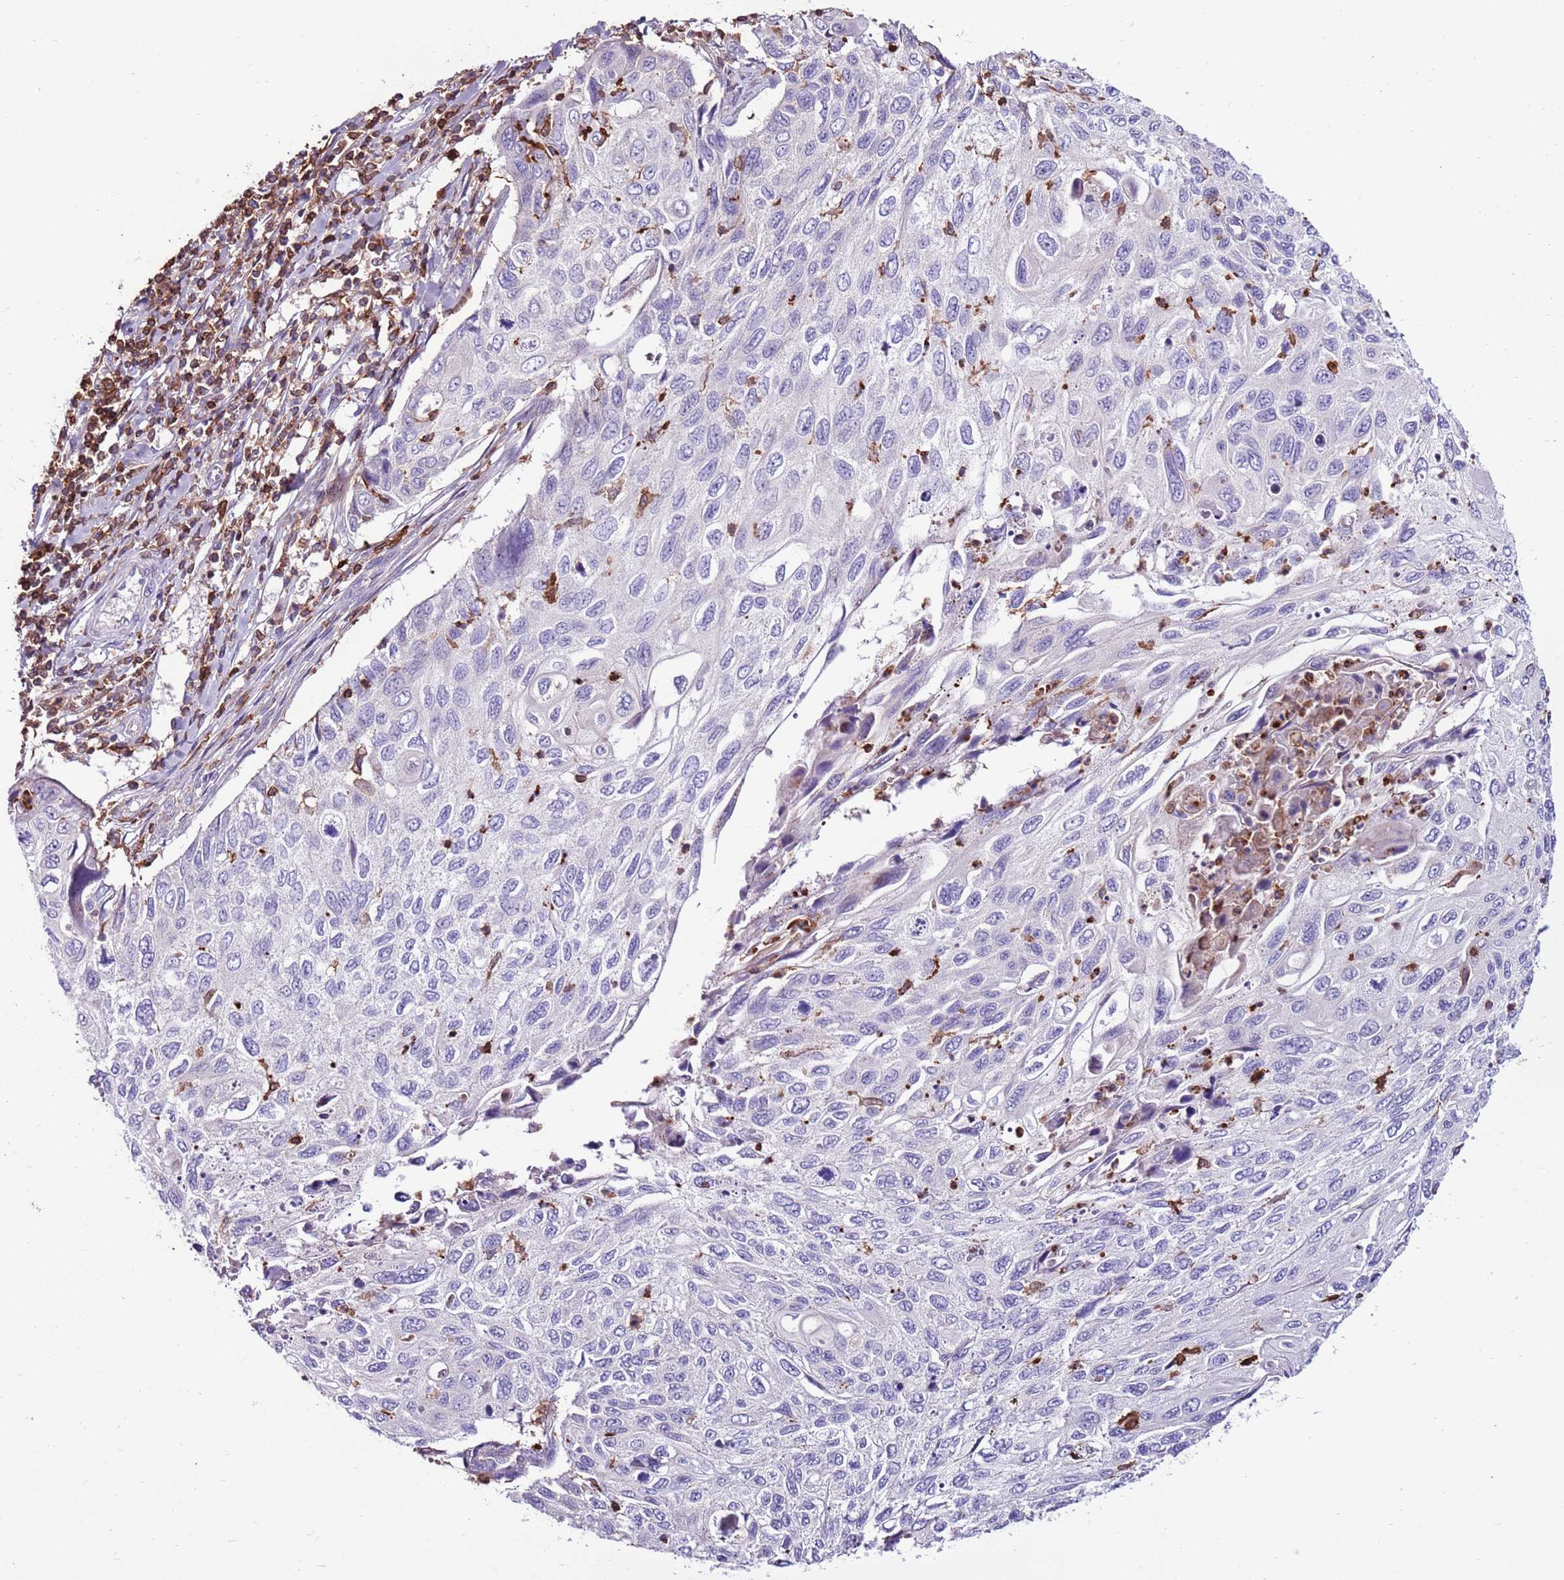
{"staining": {"intensity": "negative", "quantity": "none", "location": "none"}, "tissue": "cervical cancer", "cell_type": "Tumor cells", "image_type": "cancer", "snomed": [{"axis": "morphology", "description": "Squamous cell carcinoma, NOS"}, {"axis": "topography", "description": "Cervix"}], "caption": "This is an immunohistochemistry (IHC) photomicrograph of squamous cell carcinoma (cervical). There is no staining in tumor cells.", "gene": "ZSWIM1", "patient": {"sex": "female", "age": 70}}